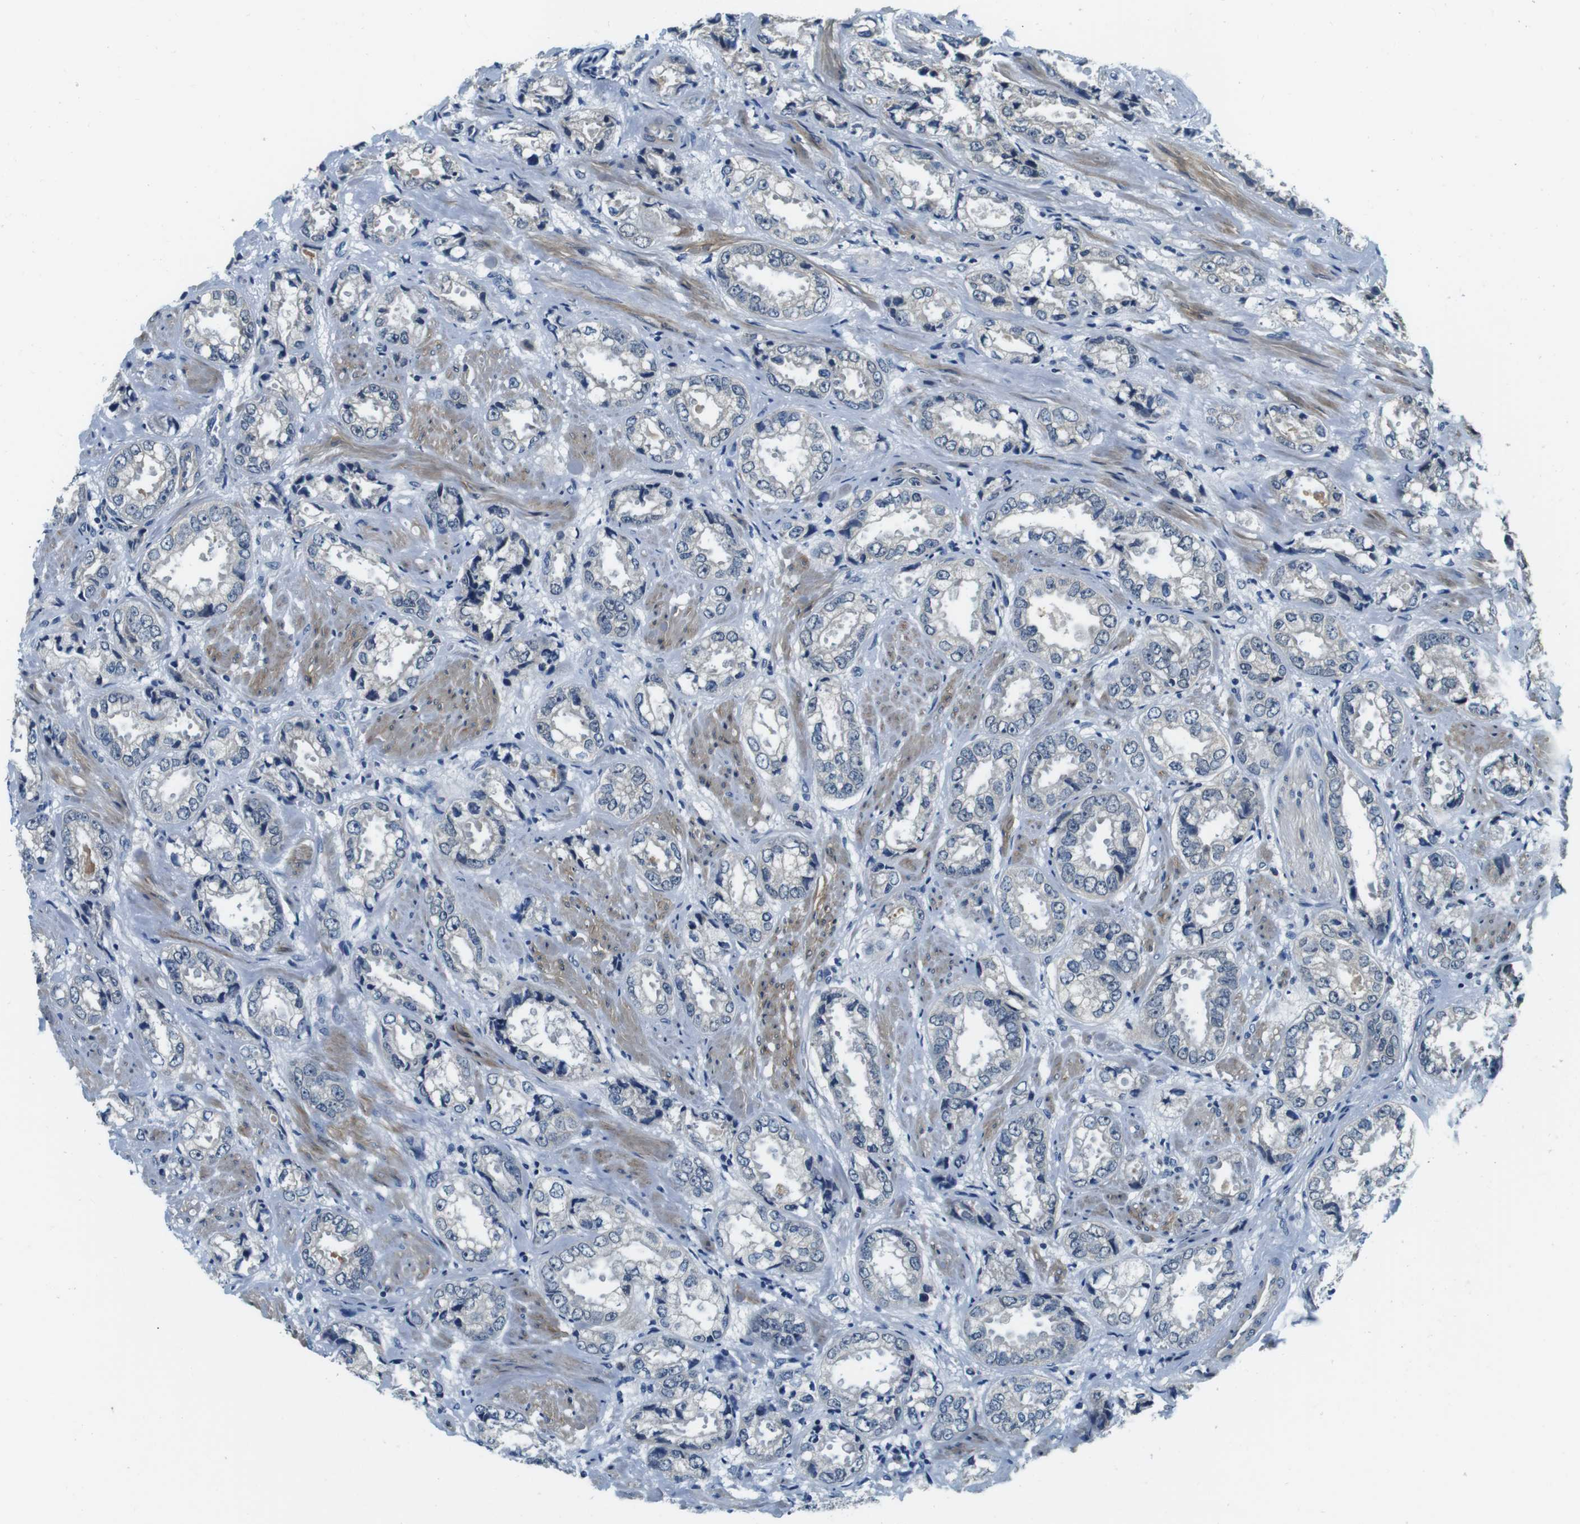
{"staining": {"intensity": "negative", "quantity": "none", "location": "none"}, "tissue": "prostate cancer", "cell_type": "Tumor cells", "image_type": "cancer", "snomed": [{"axis": "morphology", "description": "Adenocarcinoma, High grade"}, {"axis": "topography", "description": "Prostate"}], "caption": "Tumor cells are negative for protein expression in human adenocarcinoma (high-grade) (prostate).", "gene": "DTNA", "patient": {"sex": "male", "age": 61}}